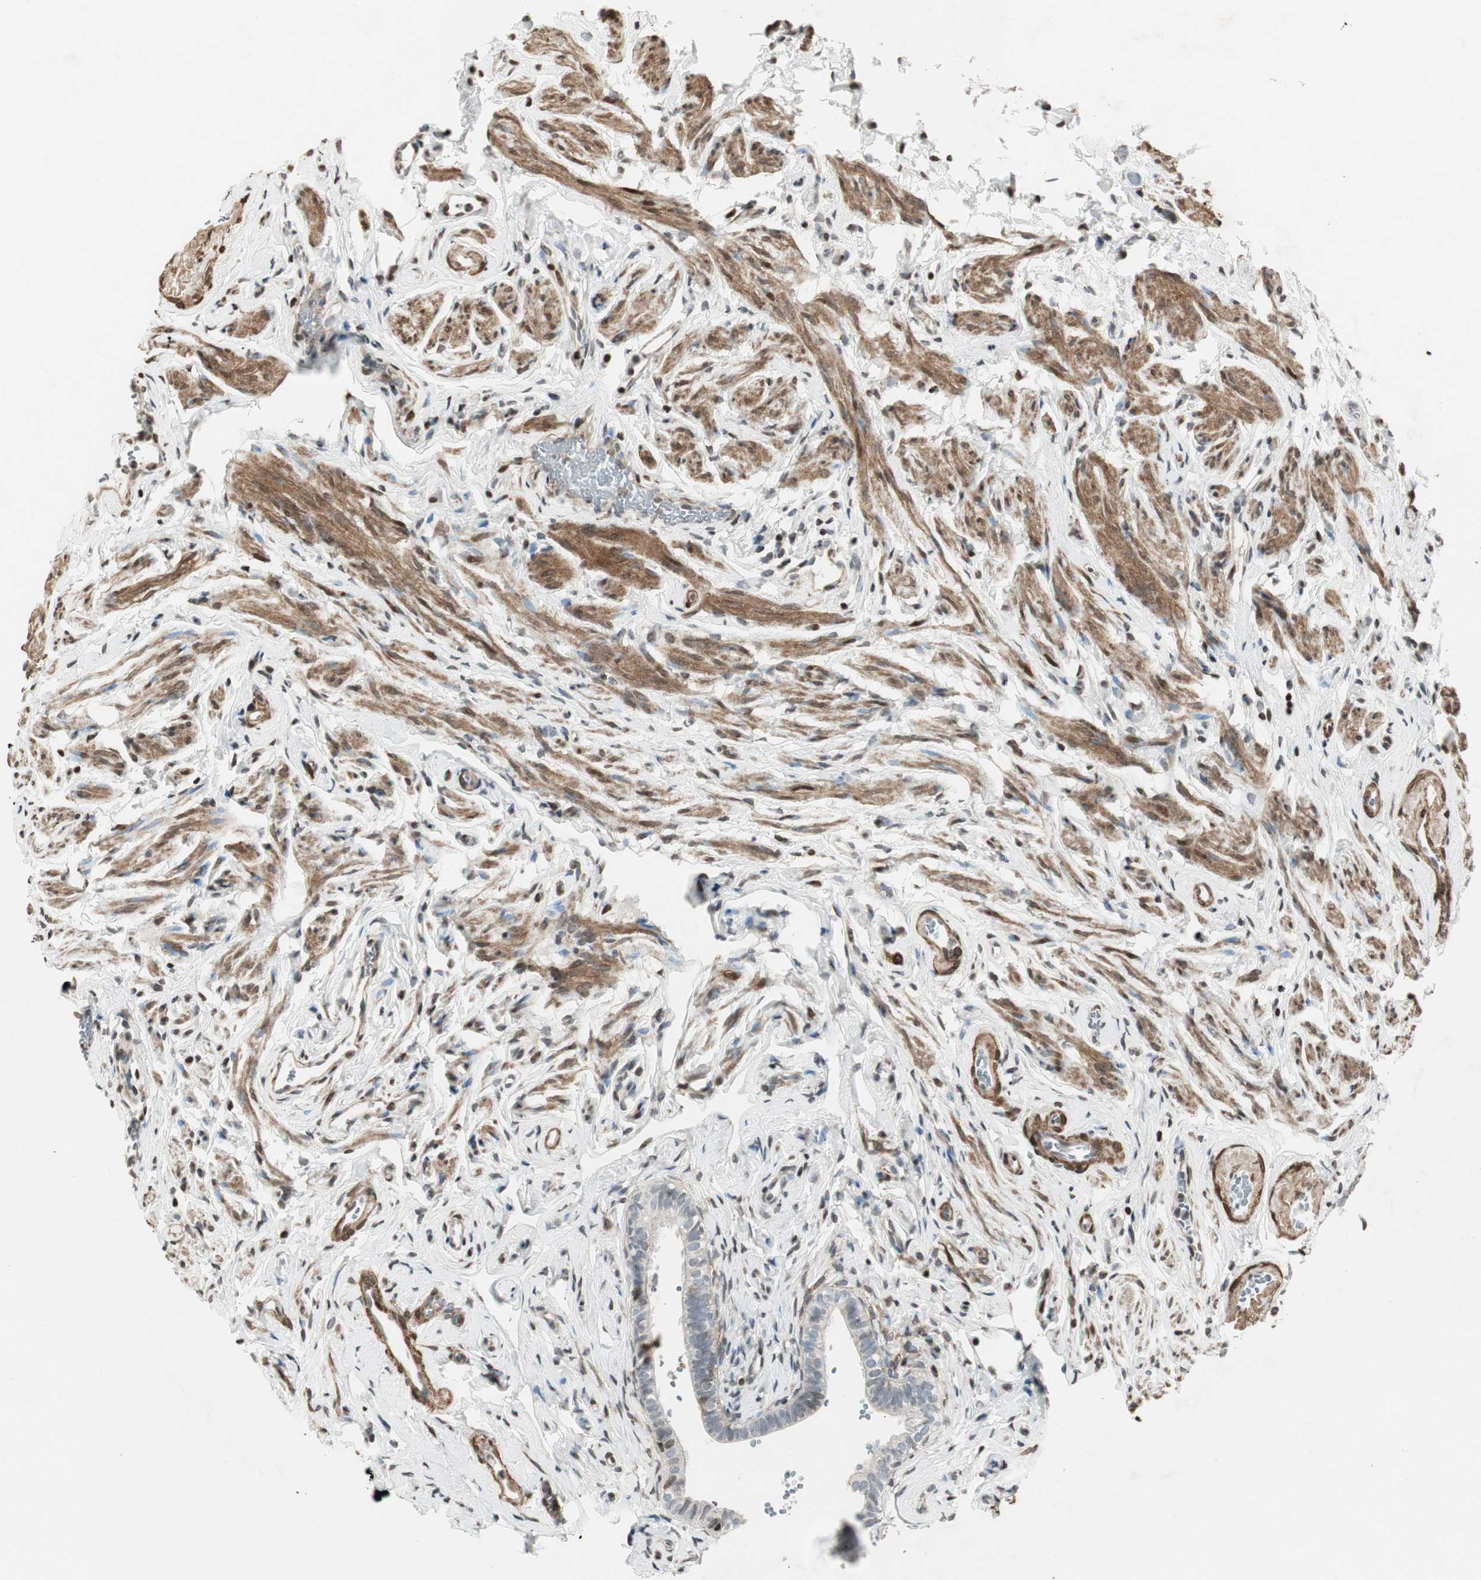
{"staining": {"intensity": "negative", "quantity": "none", "location": "none"}, "tissue": "fallopian tube", "cell_type": "Glandular cells", "image_type": "normal", "snomed": [{"axis": "morphology", "description": "Normal tissue, NOS"}, {"axis": "topography", "description": "Fallopian tube"}], "caption": "A micrograph of human fallopian tube is negative for staining in glandular cells. (Brightfield microscopy of DAB (3,3'-diaminobenzidine) immunohistochemistry (IHC) at high magnification).", "gene": "PRKG1", "patient": {"sex": "female", "age": 71}}